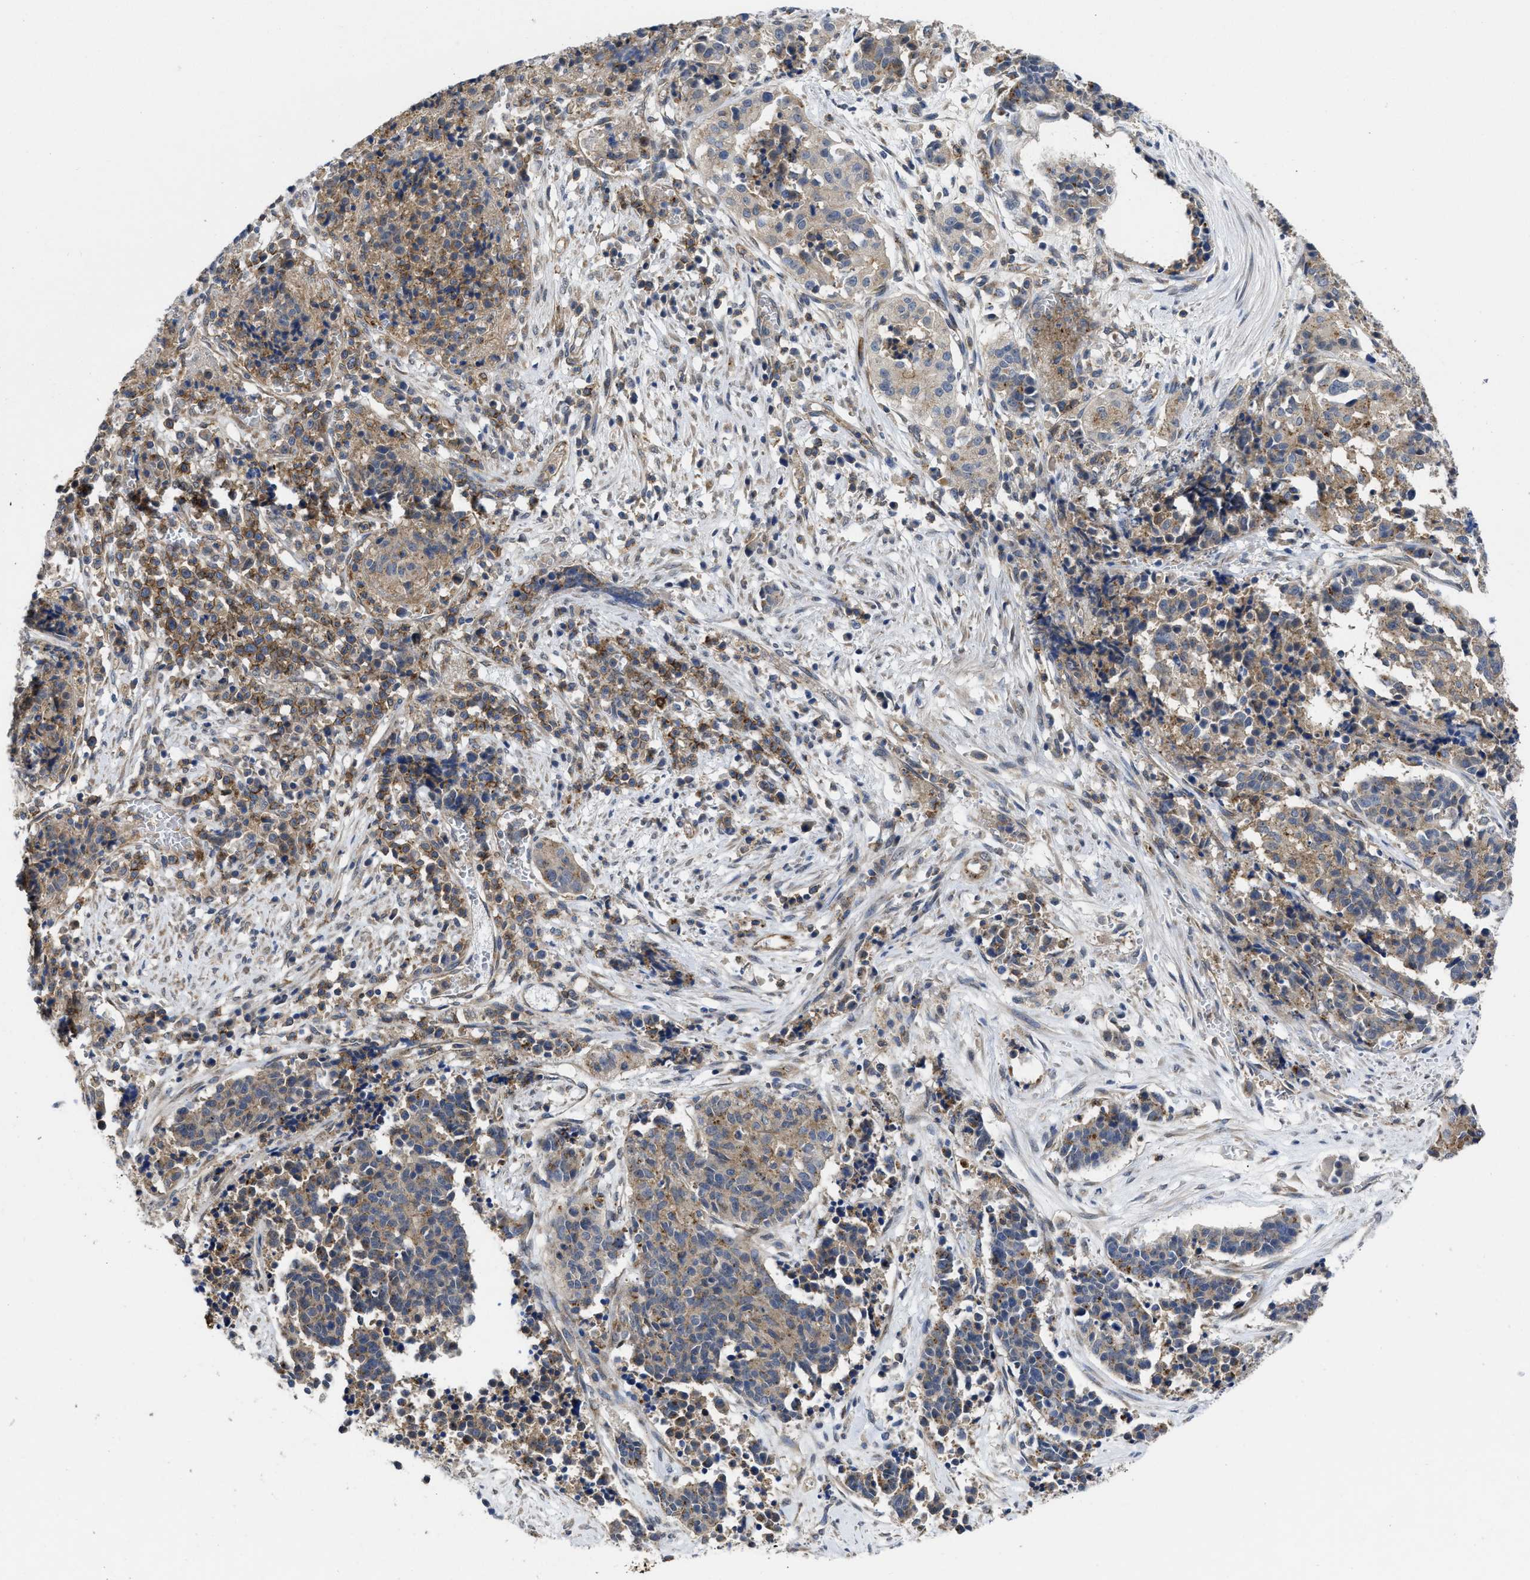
{"staining": {"intensity": "weak", "quantity": ">75%", "location": "cytoplasmic/membranous"}, "tissue": "cervical cancer", "cell_type": "Tumor cells", "image_type": "cancer", "snomed": [{"axis": "morphology", "description": "Squamous cell carcinoma, NOS"}, {"axis": "topography", "description": "Cervix"}], "caption": "The histopathology image demonstrates staining of cervical cancer (squamous cell carcinoma), revealing weak cytoplasmic/membranous protein staining (brown color) within tumor cells.", "gene": "PKD2", "patient": {"sex": "female", "age": 35}}